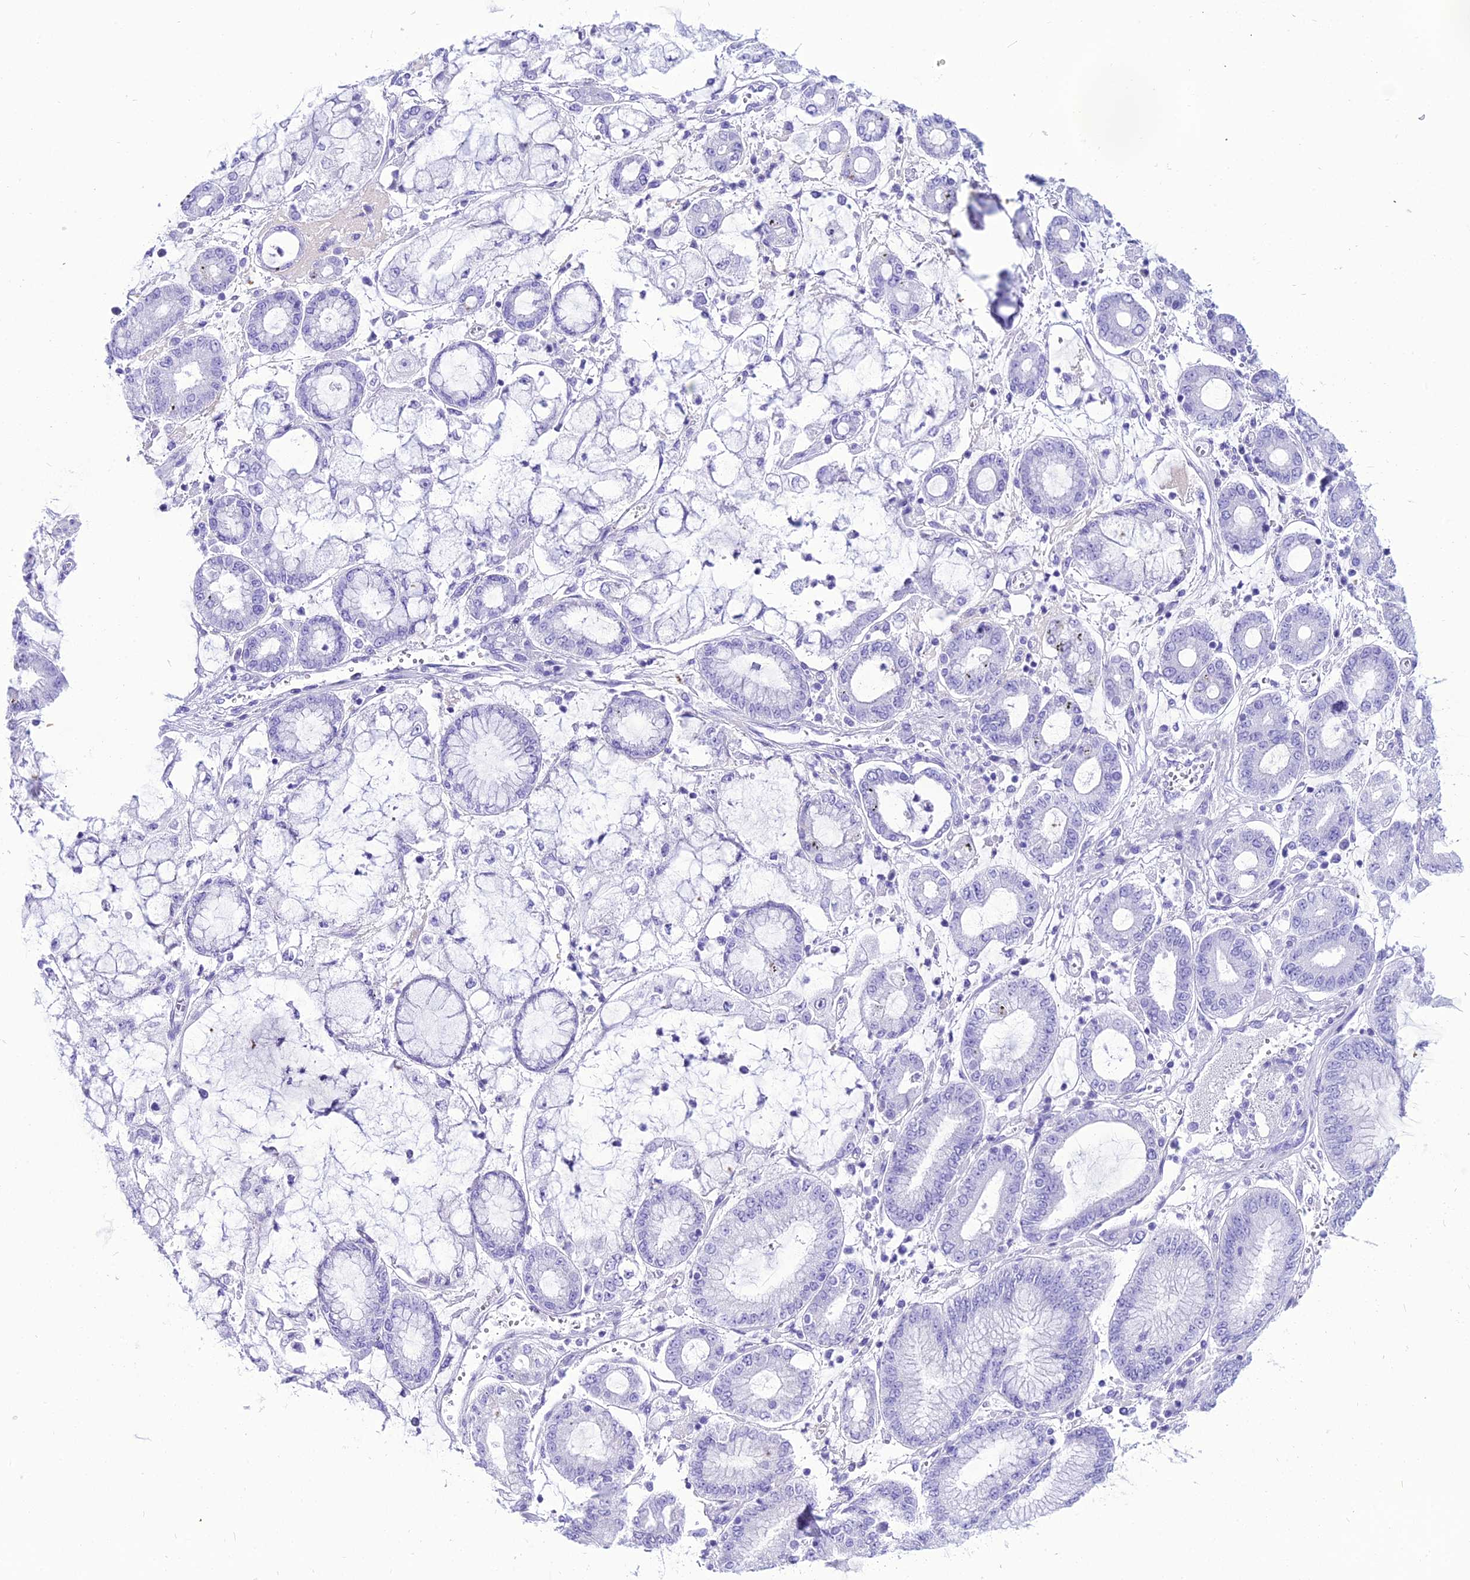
{"staining": {"intensity": "negative", "quantity": "none", "location": "none"}, "tissue": "stomach cancer", "cell_type": "Tumor cells", "image_type": "cancer", "snomed": [{"axis": "morphology", "description": "Adenocarcinoma, NOS"}, {"axis": "topography", "description": "Stomach"}], "caption": "IHC image of neoplastic tissue: human adenocarcinoma (stomach) stained with DAB (3,3'-diaminobenzidine) demonstrates no significant protein staining in tumor cells.", "gene": "PNMA5", "patient": {"sex": "male", "age": 76}}